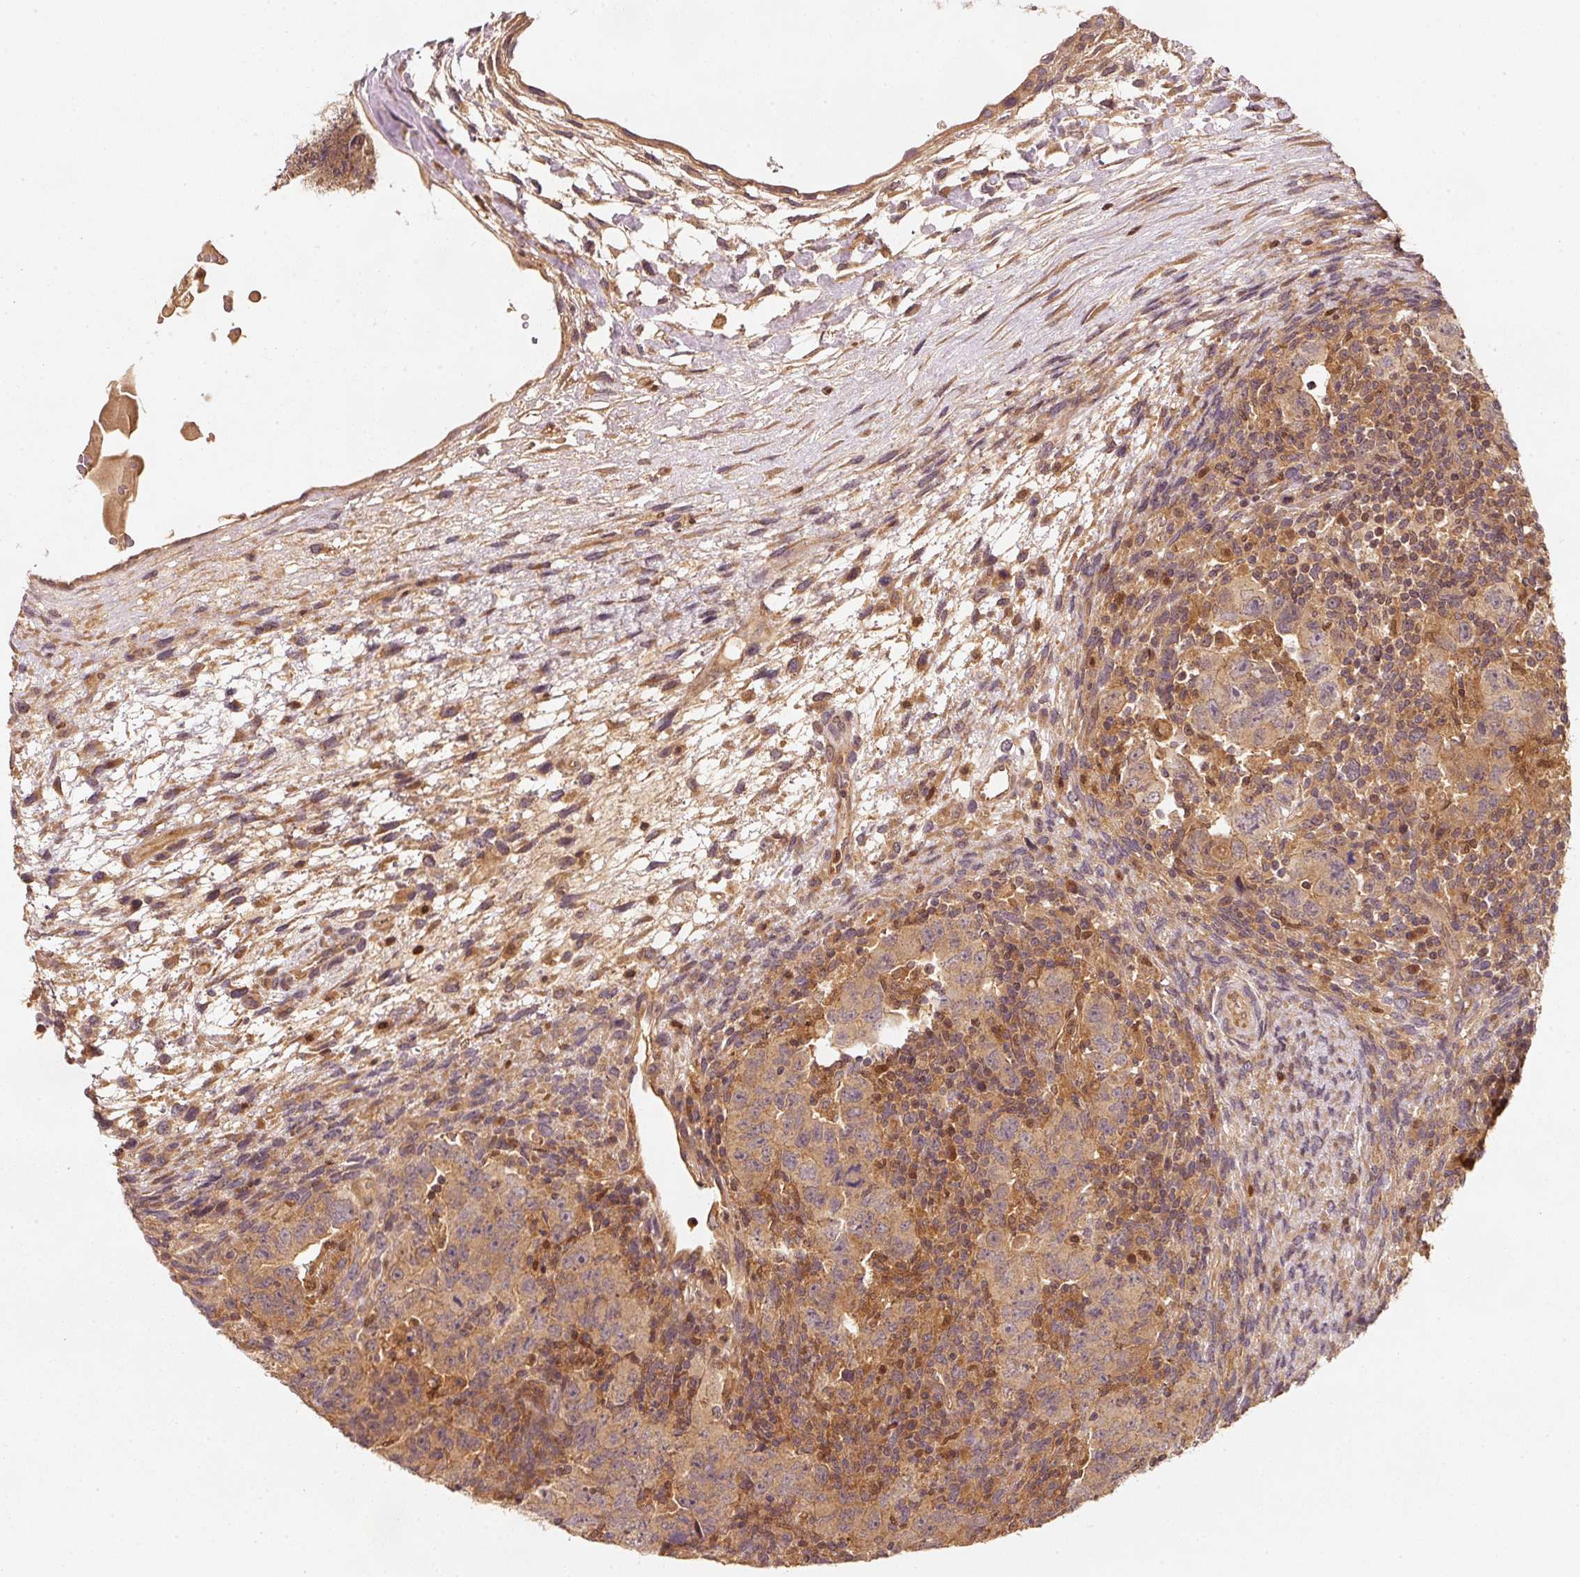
{"staining": {"intensity": "moderate", "quantity": ">75%", "location": "cytoplasmic/membranous"}, "tissue": "testis cancer", "cell_type": "Tumor cells", "image_type": "cancer", "snomed": [{"axis": "morphology", "description": "Carcinoma, Embryonal, NOS"}, {"axis": "topography", "description": "Testis"}], "caption": "Immunohistochemical staining of human testis cancer (embryonal carcinoma) shows medium levels of moderate cytoplasmic/membranous protein positivity in about >75% of tumor cells. The protein of interest is shown in brown color, while the nuclei are stained blue.", "gene": "RRAS2", "patient": {"sex": "male", "age": 24}}